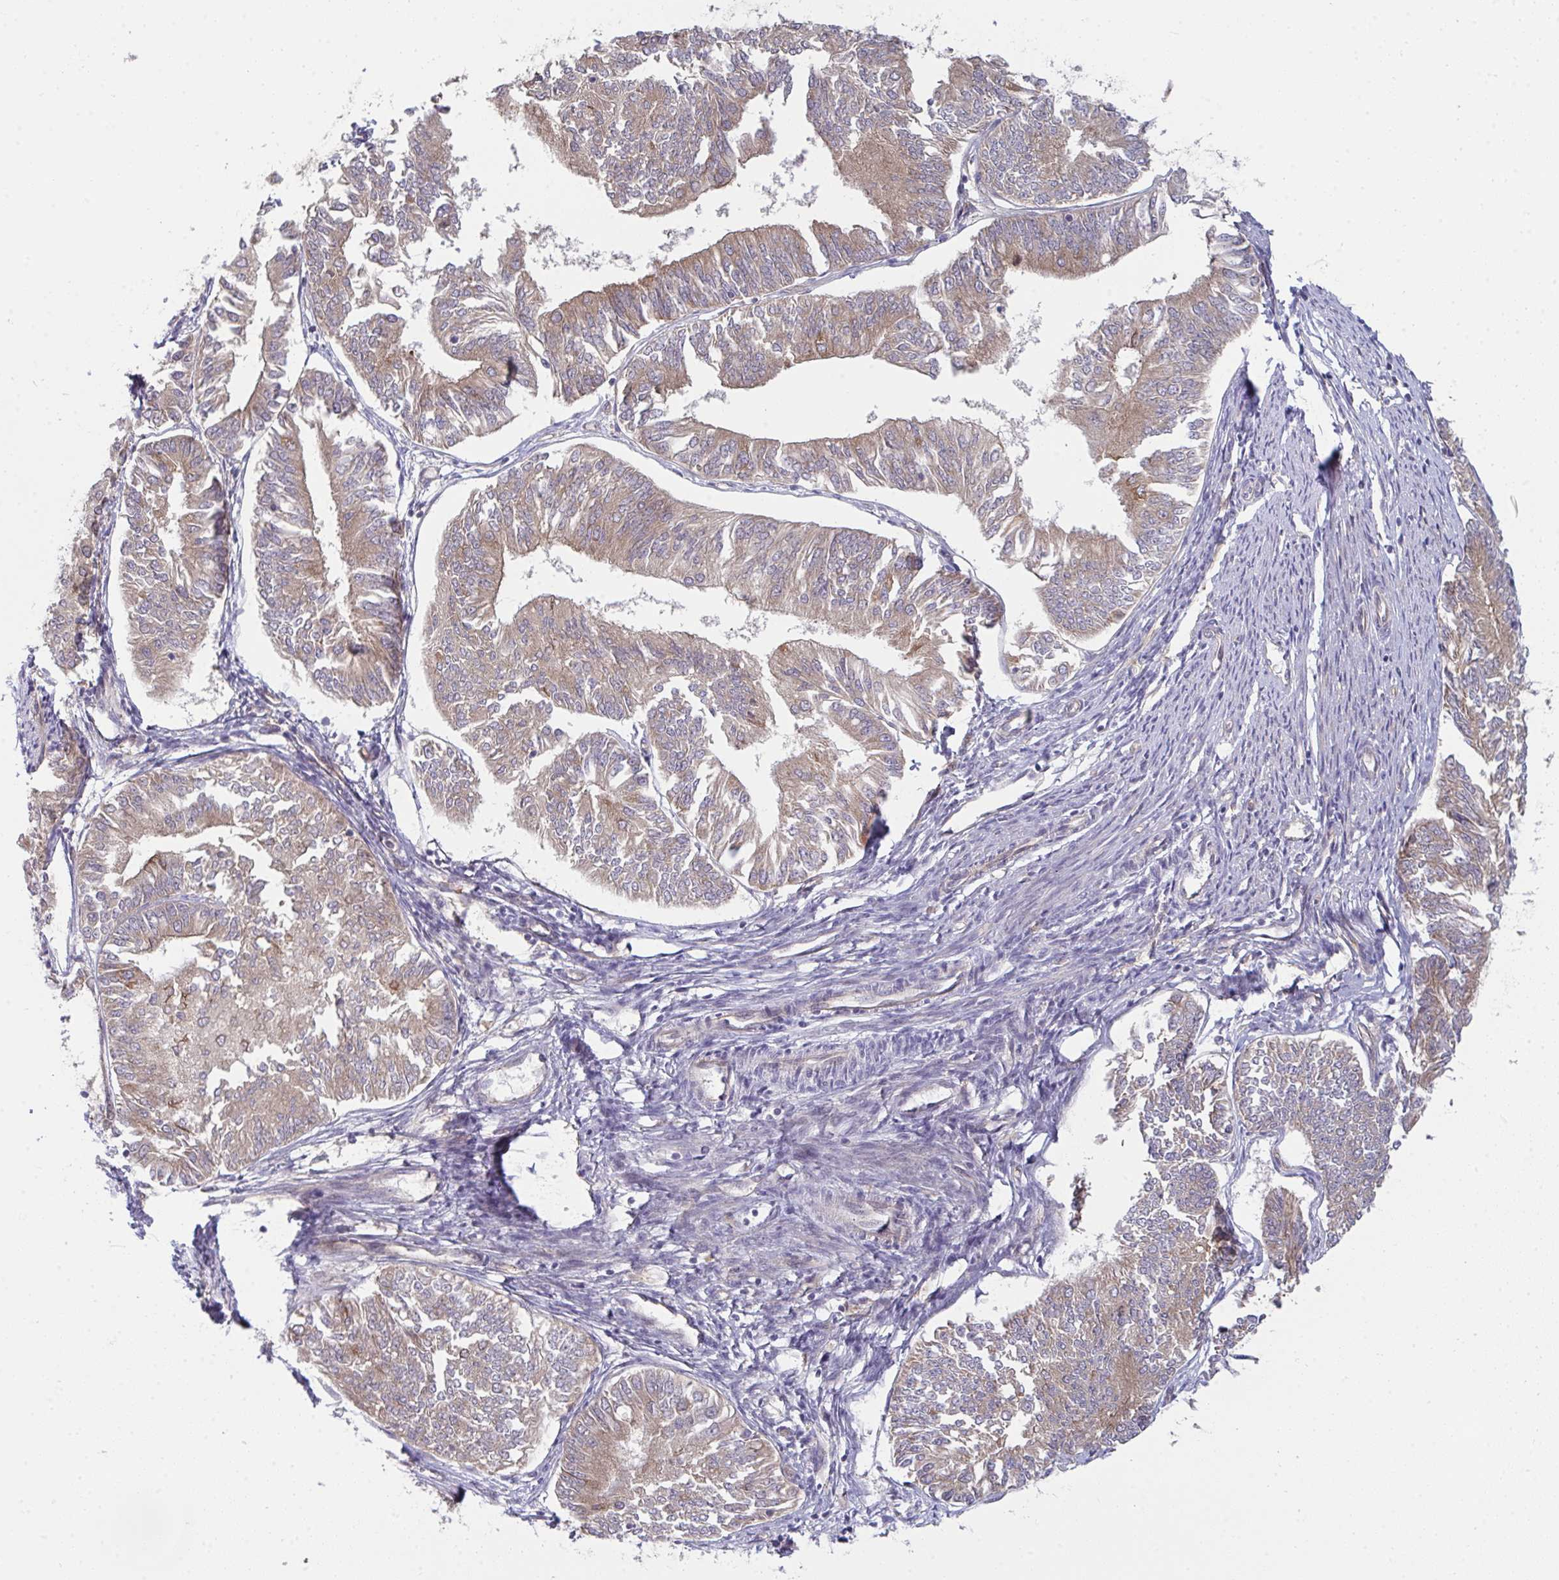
{"staining": {"intensity": "weak", "quantity": ">75%", "location": "cytoplasmic/membranous"}, "tissue": "endometrial cancer", "cell_type": "Tumor cells", "image_type": "cancer", "snomed": [{"axis": "morphology", "description": "Adenocarcinoma, NOS"}, {"axis": "topography", "description": "Endometrium"}], "caption": "High-power microscopy captured an immunohistochemistry (IHC) photomicrograph of adenocarcinoma (endometrial), revealing weak cytoplasmic/membranous staining in about >75% of tumor cells.", "gene": "CASP9", "patient": {"sex": "female", "age": 58}}